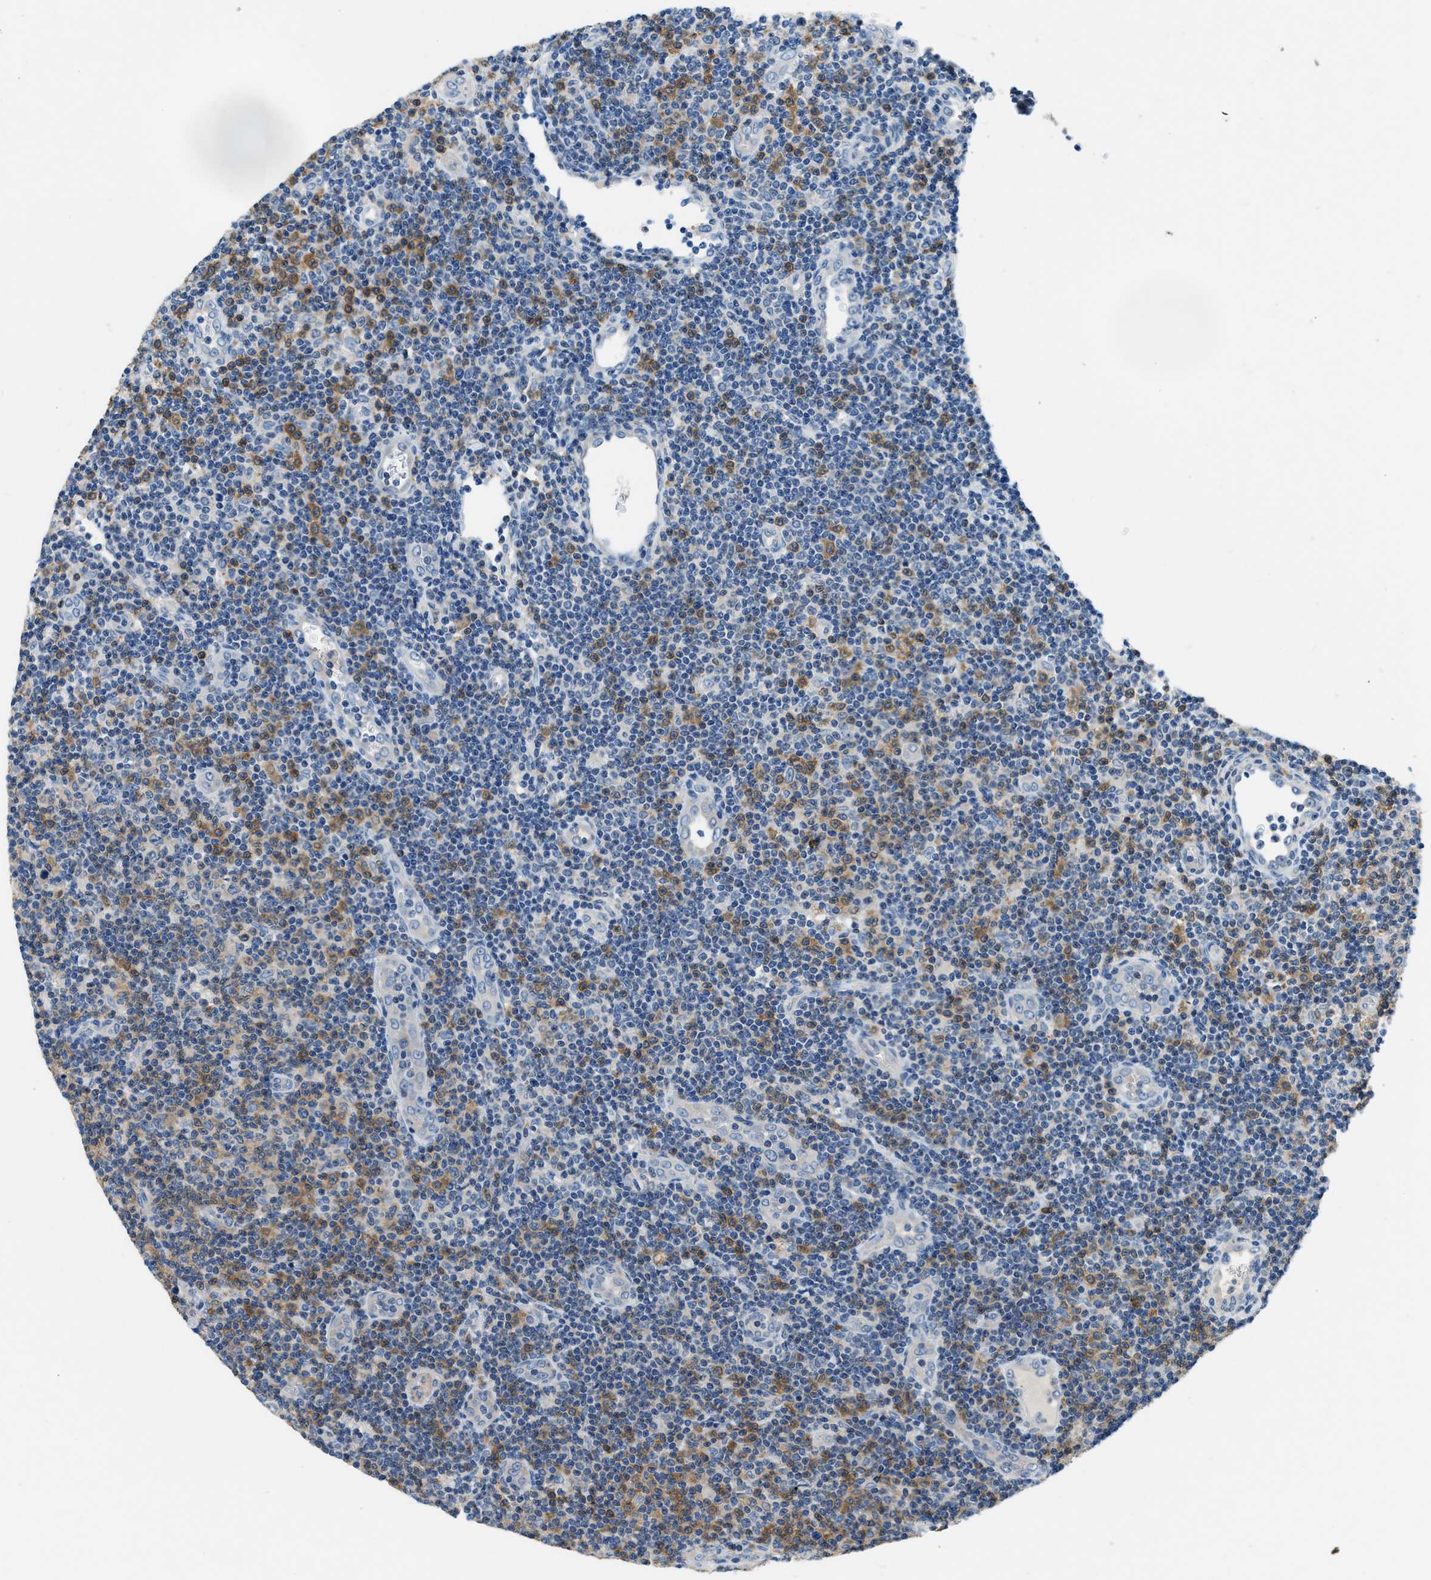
{"staining": {"intensity": "moderate", "quantity": "<25%", "location": "cytoplasmic/membranous"}, "tissue": "lymphoma", "cell_type": "Tumor cells", "image_type": "cancer", "snomed": [{"axis": "morphology", "description": "Malignant lymphoma, non-Hodgkin's type, Low grade"}, {"axis": "topography", "description": "Lymph node"}], "caption": "Immunohistochemistry (IHC) histopathology image of neoplastic tissue: lymphoma stained using immunohistochemistry (IHC) exhibits low levels of moderate protein expression localized specifically in the cytoplasmic/membranous of tumor cells, appearing as a cytoplasmic/membranous brown color.", "gene": "PFKP", "patient": {"sex": "male", "age": 83}}